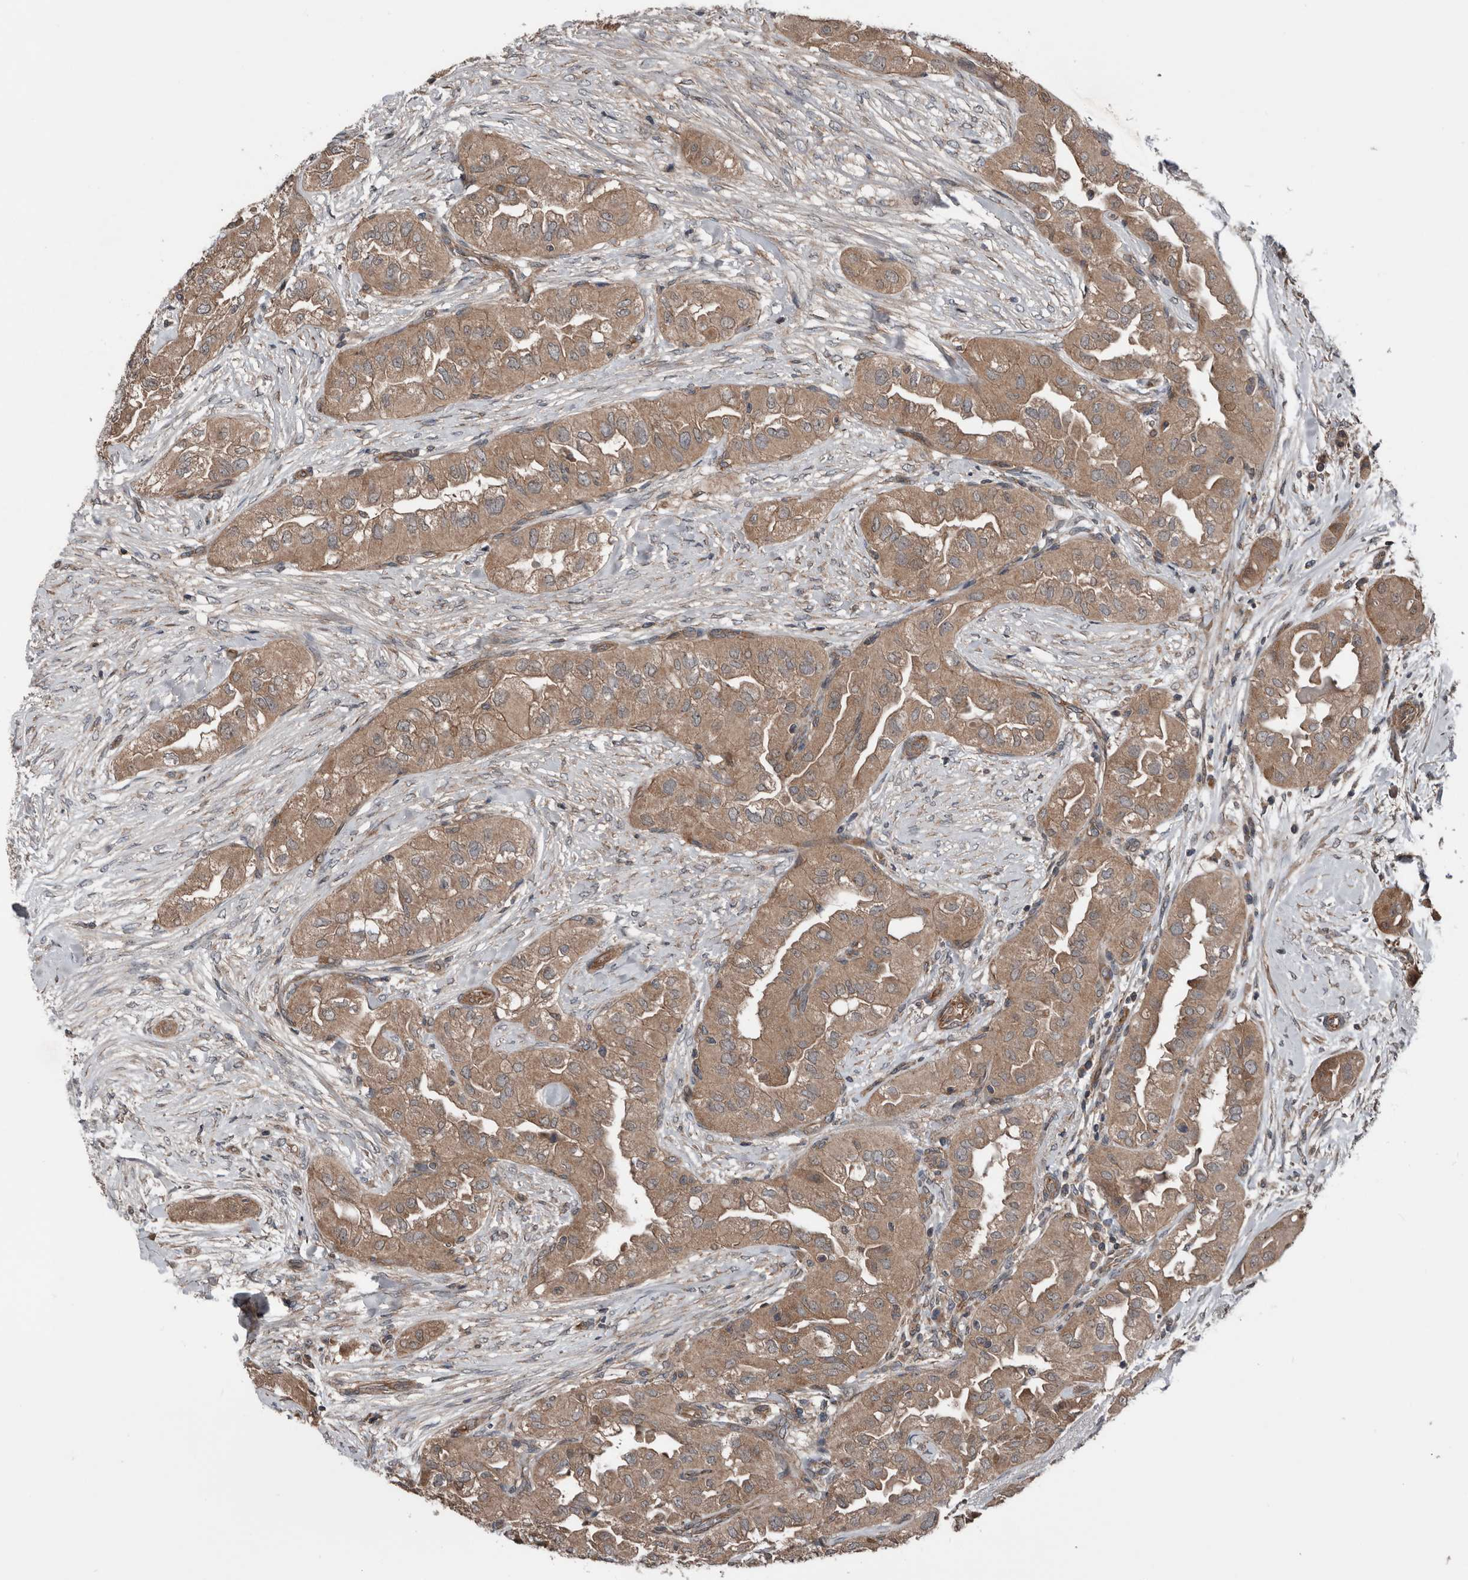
{"staining": {"intensity": "moderate", "quantity": ">75%", "location": "cytoplasmic/membranous"}, "tissue": "thyroid cancer", "cell_type": "Tumor cells", "image_type": "cancer", "snomed": [{"axis": "morphology", "description": "Papillary adenocarcinoma, NOS"}, {"axis": "topography", "description": "Thyroid gland"}], "caption": "About >75% of tumor cells in human thyroid cancer exhibit moderate cytoplasmic/membranous protein staining as visualized by brown immunohistochemical staining.", "gene": "DNAJB4", "patient": {"sex": "female", "age": 59}}